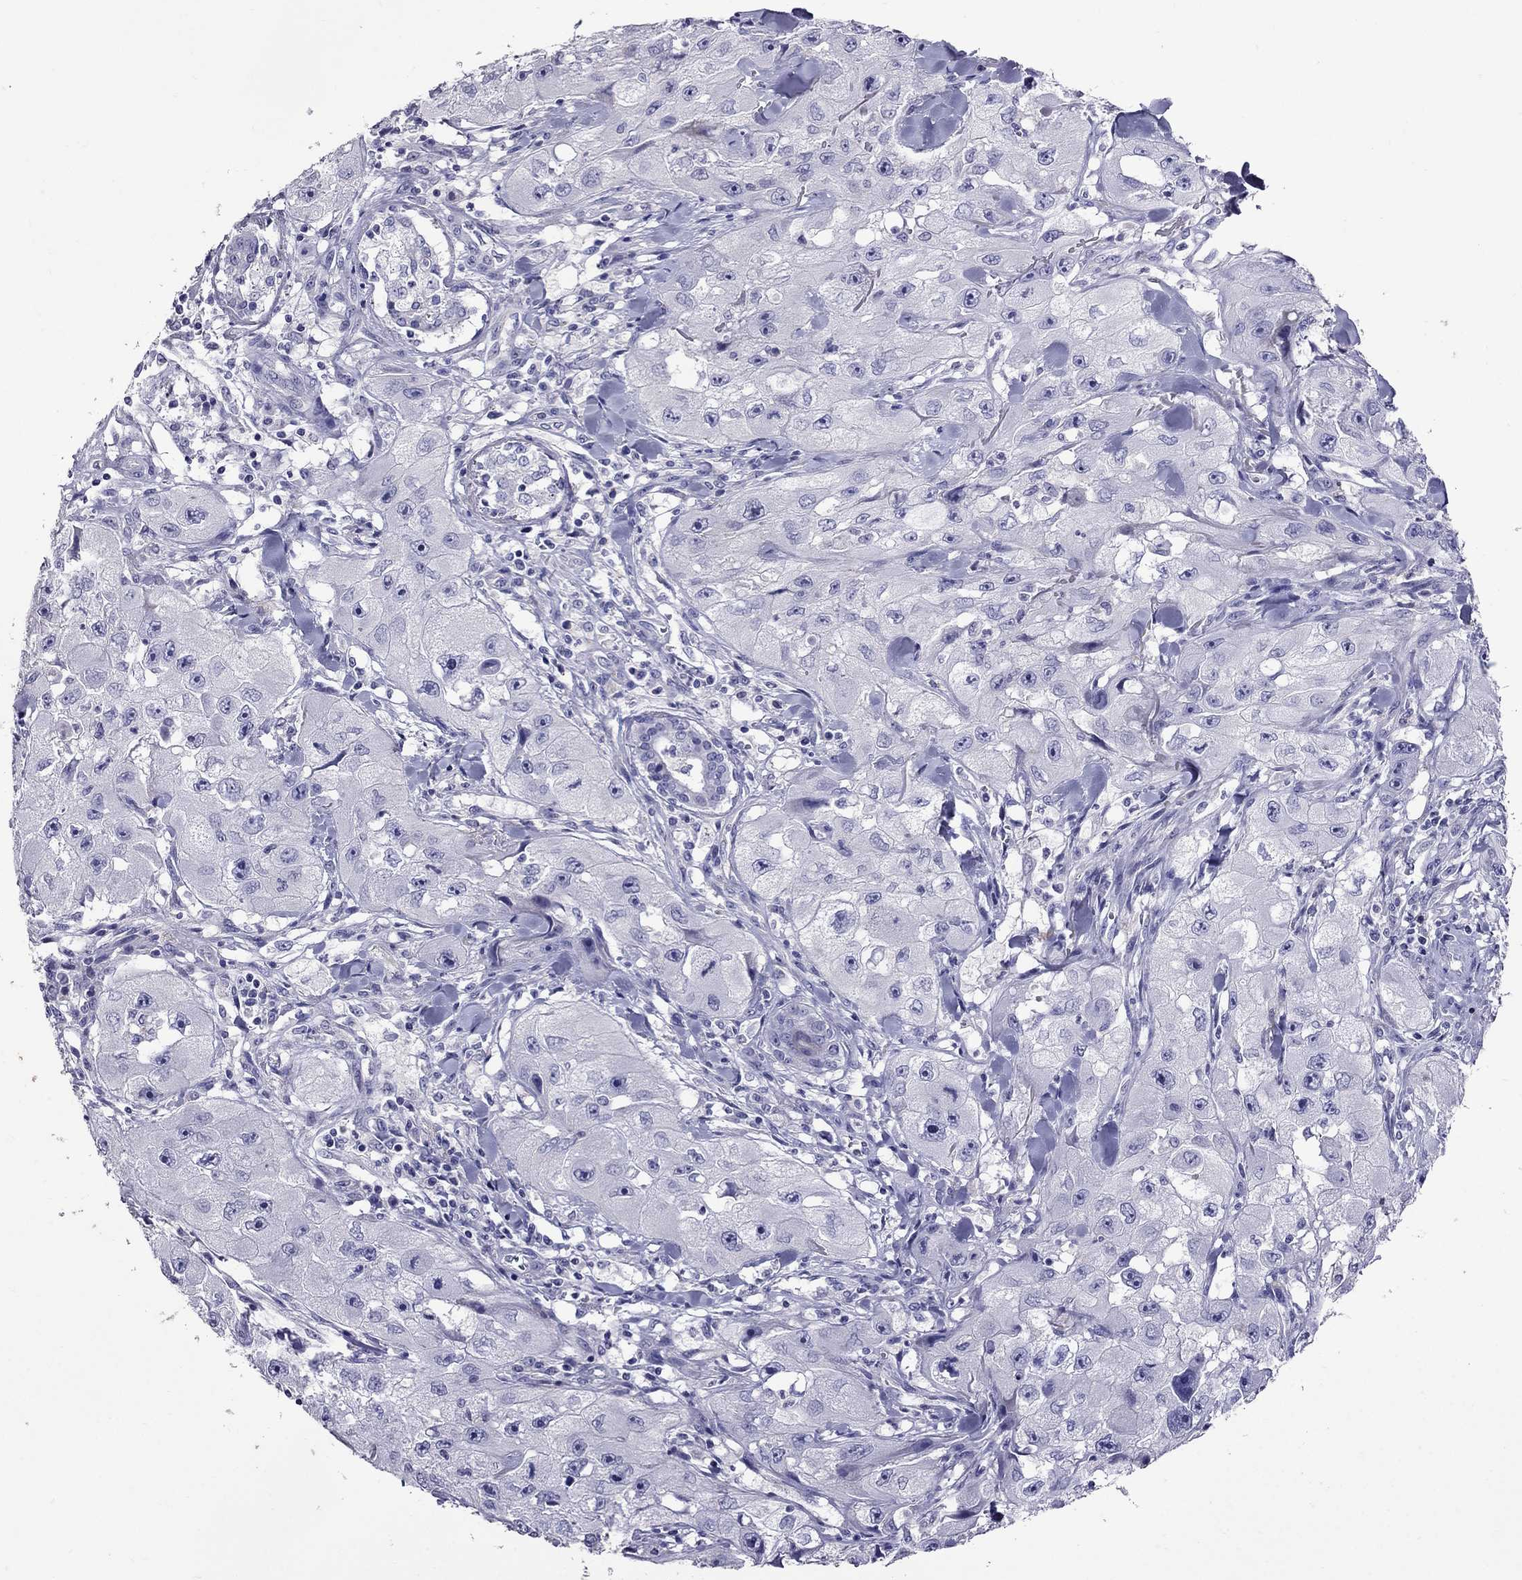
{"staining": {"intensity": "negative", "quantity": "none", "location": "none"}, "tissue": "skin cancer", "cell_type": "Tumor cells", "image_type": "cancer", "snomed": [{"axis": "morphology", "description": "Squamous cell carcinoma, NOS"}, {"axis": "topography", "description": "Skin"}, {"axis": "topography", "description": "Subcutis"}], "caption": "Immunohistochemistry image of neoplastic tissue: skin cancer (squamous cell carcinoma) stained with DAB (3,3'-diaminobenzidine) shows no significant protein positivity in tumor cells.", "gene": "OXCT2", "patient": {"sex": "male", "age": 73}}